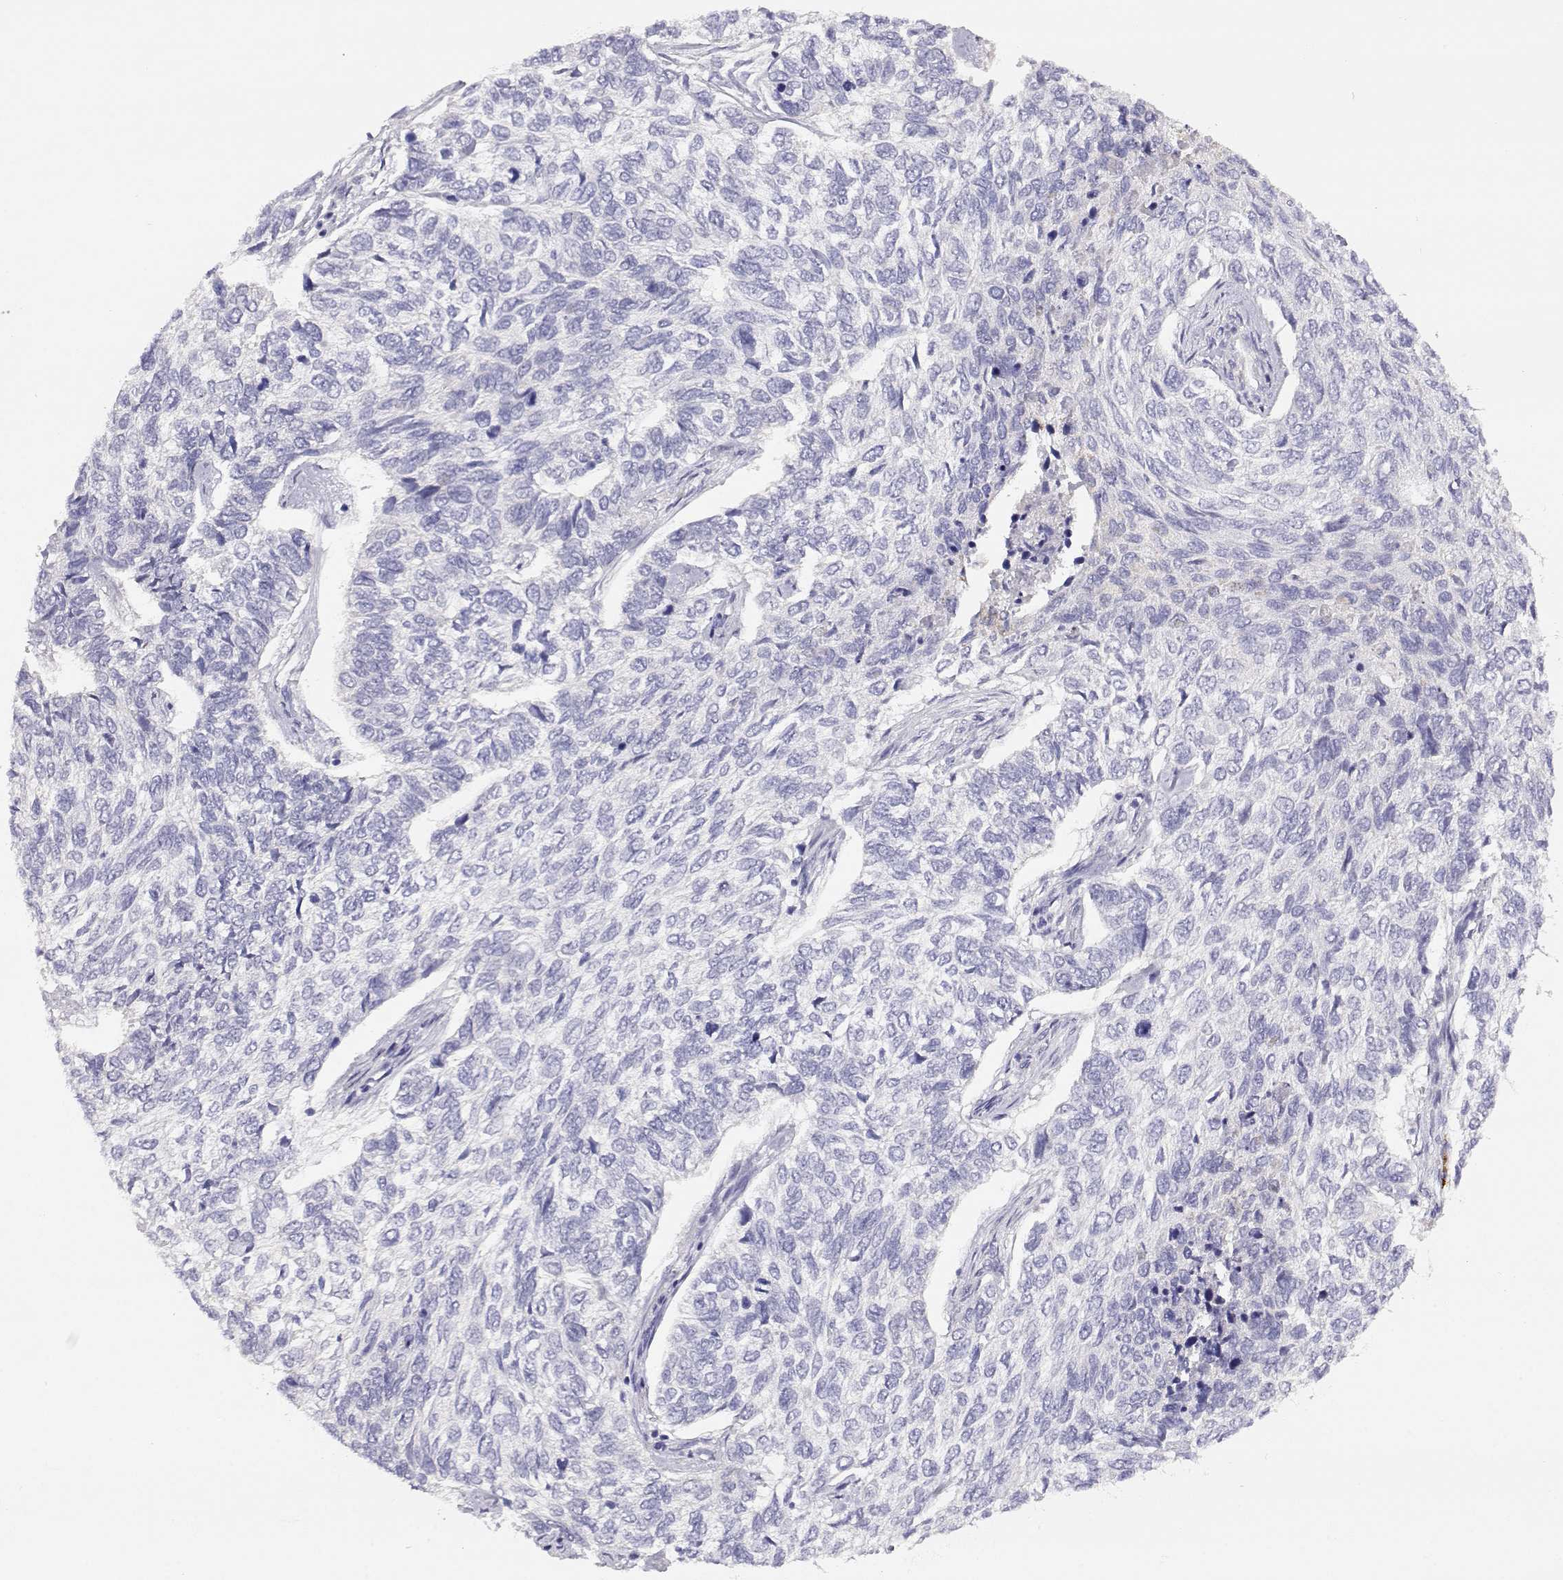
{"staining": {"intensity": "negative", "quantity": "none", "location": "none"}, "tissue": "skin cancer", "cell_type": "Tumor cells", "image_type": "cancer", "snomed": [{"axis": "morphology", "description": "Basal cell carcinoma"}, {"axis": "topography", "description": "Skin"}], "caption": "This is an immunohistochemistry (IHC) histopathology image of basal cell carcinoma (skin). There is no expression in tumor cells.", "gene": "CDHR1", "patient": {"sex": "female", "age": 65}}